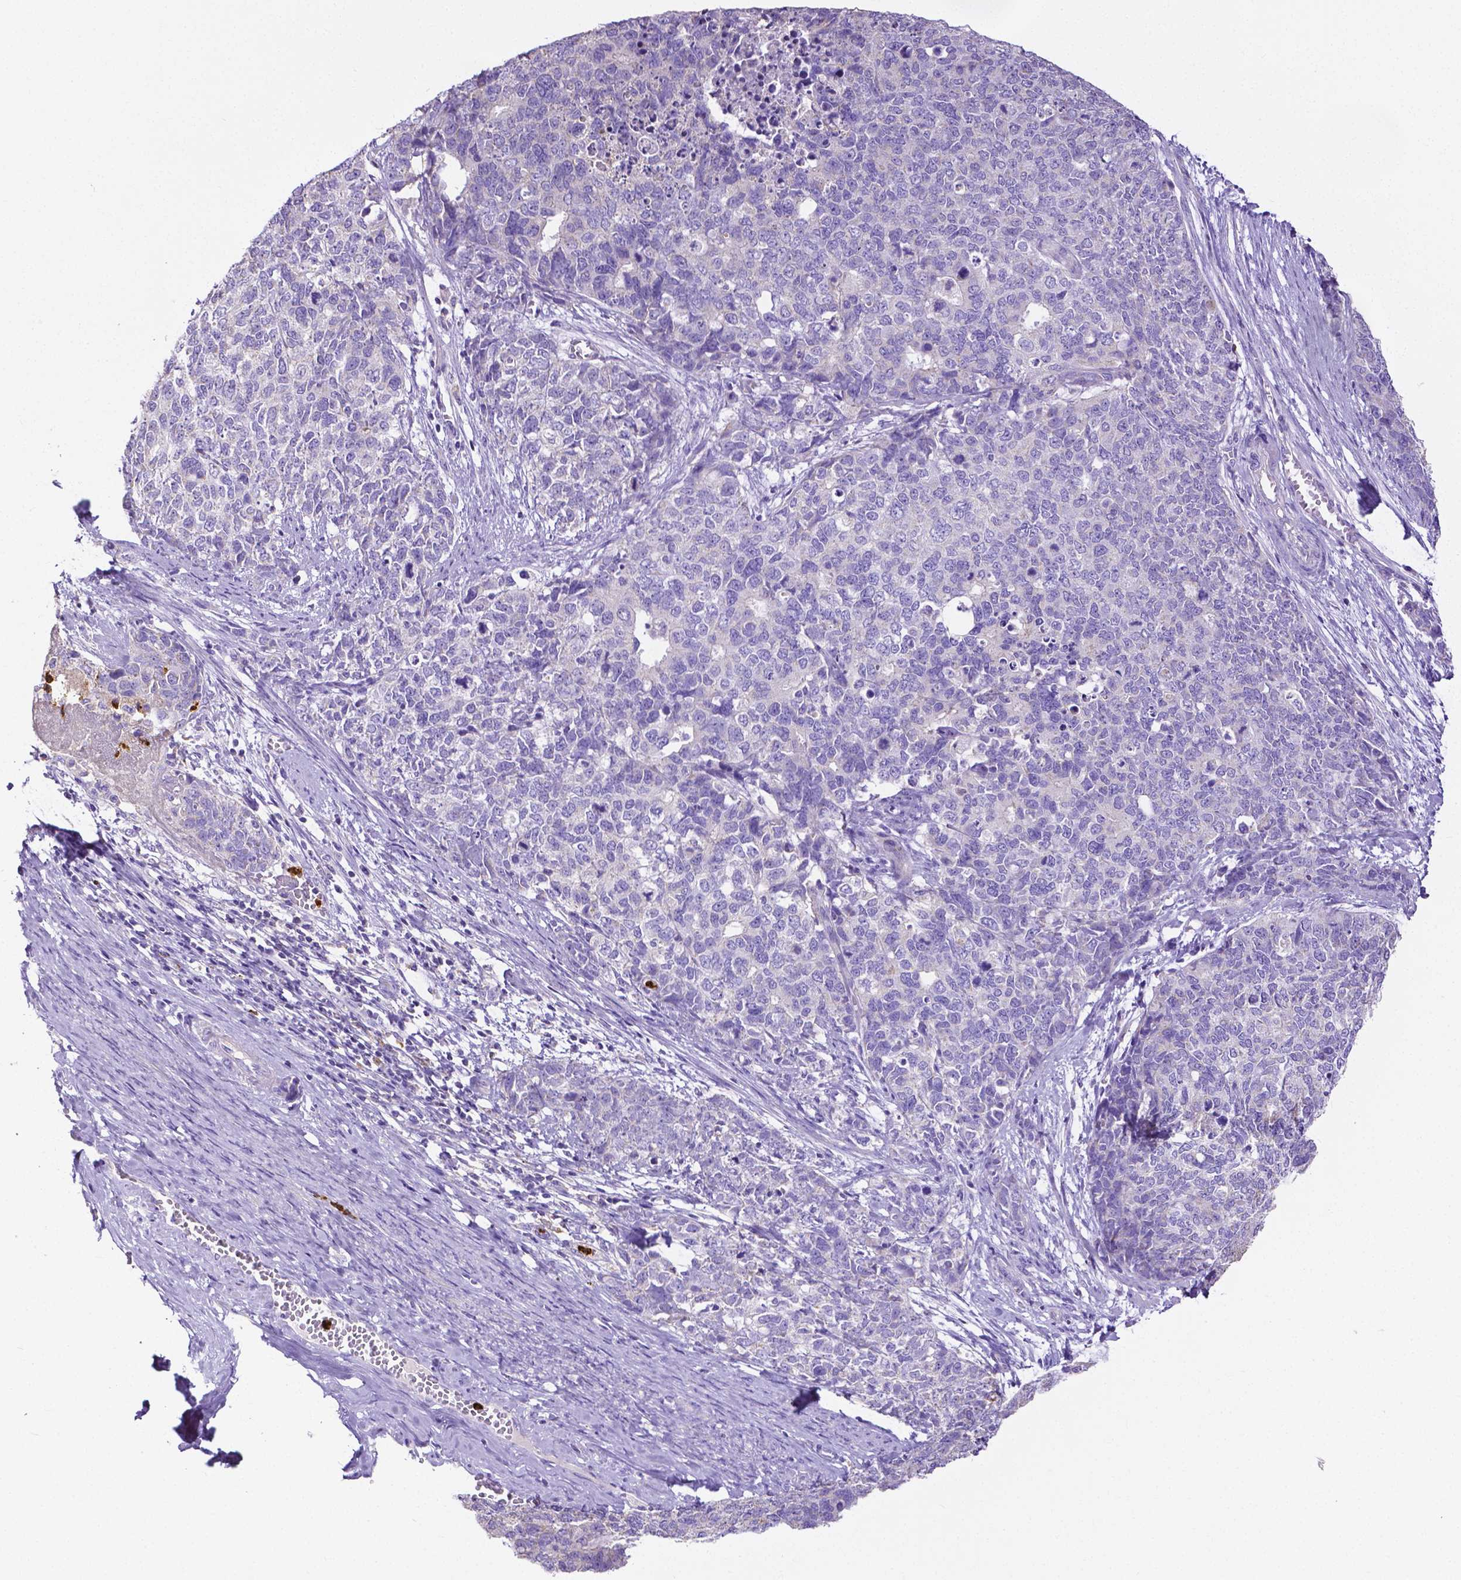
{"staining": {"intensity": "negative", "quantity": "none", "location": "none"}, "tissue": "cervical cancer", "cell_type": "Tumor cells", "image_type": "cancer", "snomed": [{"axis": "morphology", "description": "Squamous cell carcinoma, NOS"}, {"axis": "topography", "description": "Cervix"}], "caption": "Immunohistochemical staining of human cervical squamous cell carcinoma reveals no significant staining in tumor cells. (DAB (3,3'-diaminobenzidine) immunohistochemistry (IHC) with hematoxylin counter stain).", "gene": "MMP9", "patient": {"sex": "female", "age": 63}}